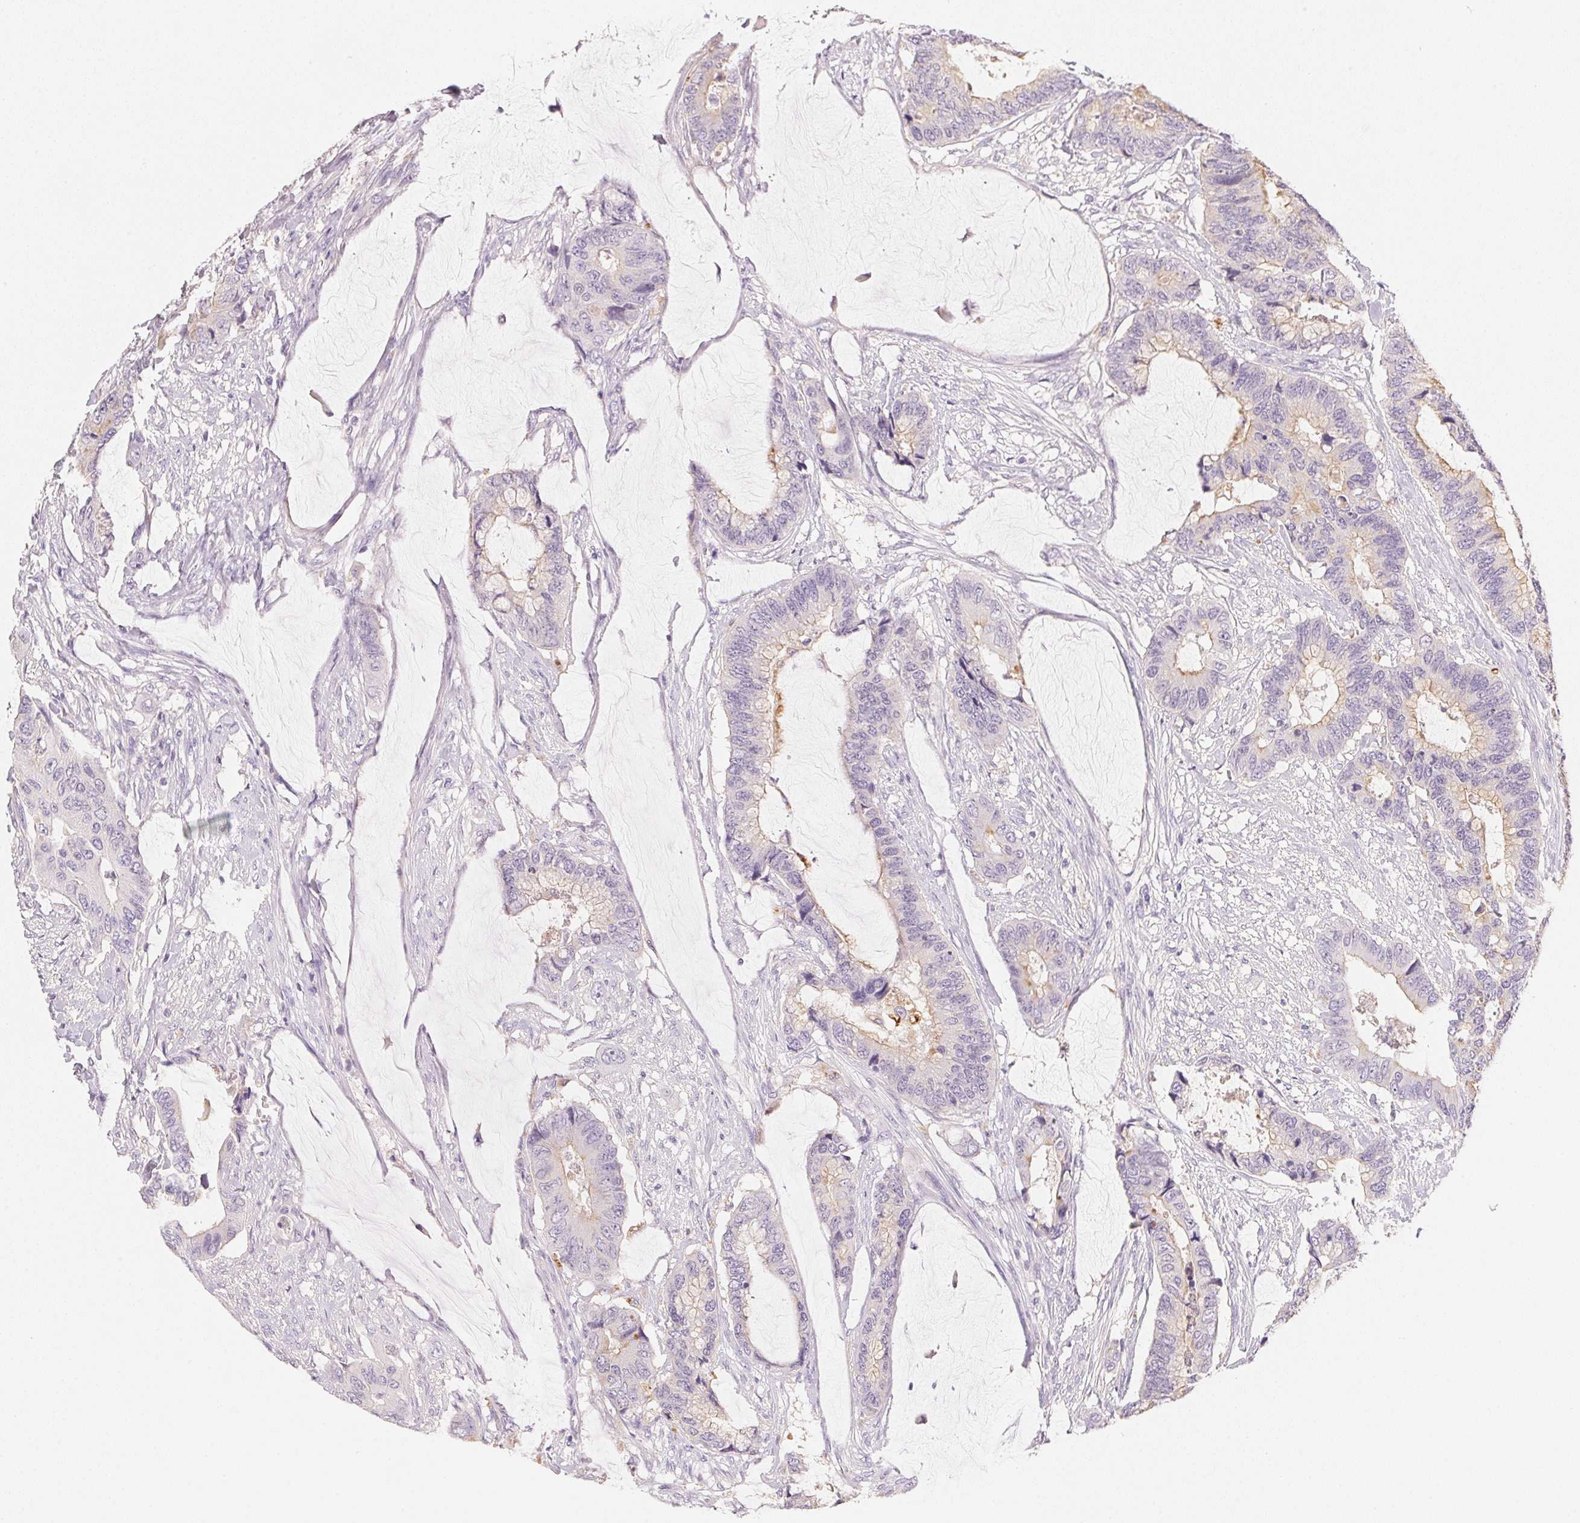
{"staining": {"intensity": "moderate", "quantity": "25%-75%", "location": "cytoplasmic/membranous"}, "tissue": "colorectal cancer", "cell_type": "Tumor cells", "image_type": "cancer", "snomed": [{"axis": "morphology", "description": "Adenocarcinoma, NOS"}, {"axis": "topography", "description": "Rectum"}], "caption": "The photomicrograph reveals immunohistochemical staining of colorectal cancer (adenocarcinoma). There is moderate cytoplasmic/membranous positivity is appreciated in about 25%-75% of tumor cells.", "gene": "ACP3", "patient": {"sex": "female", "age": 59}}